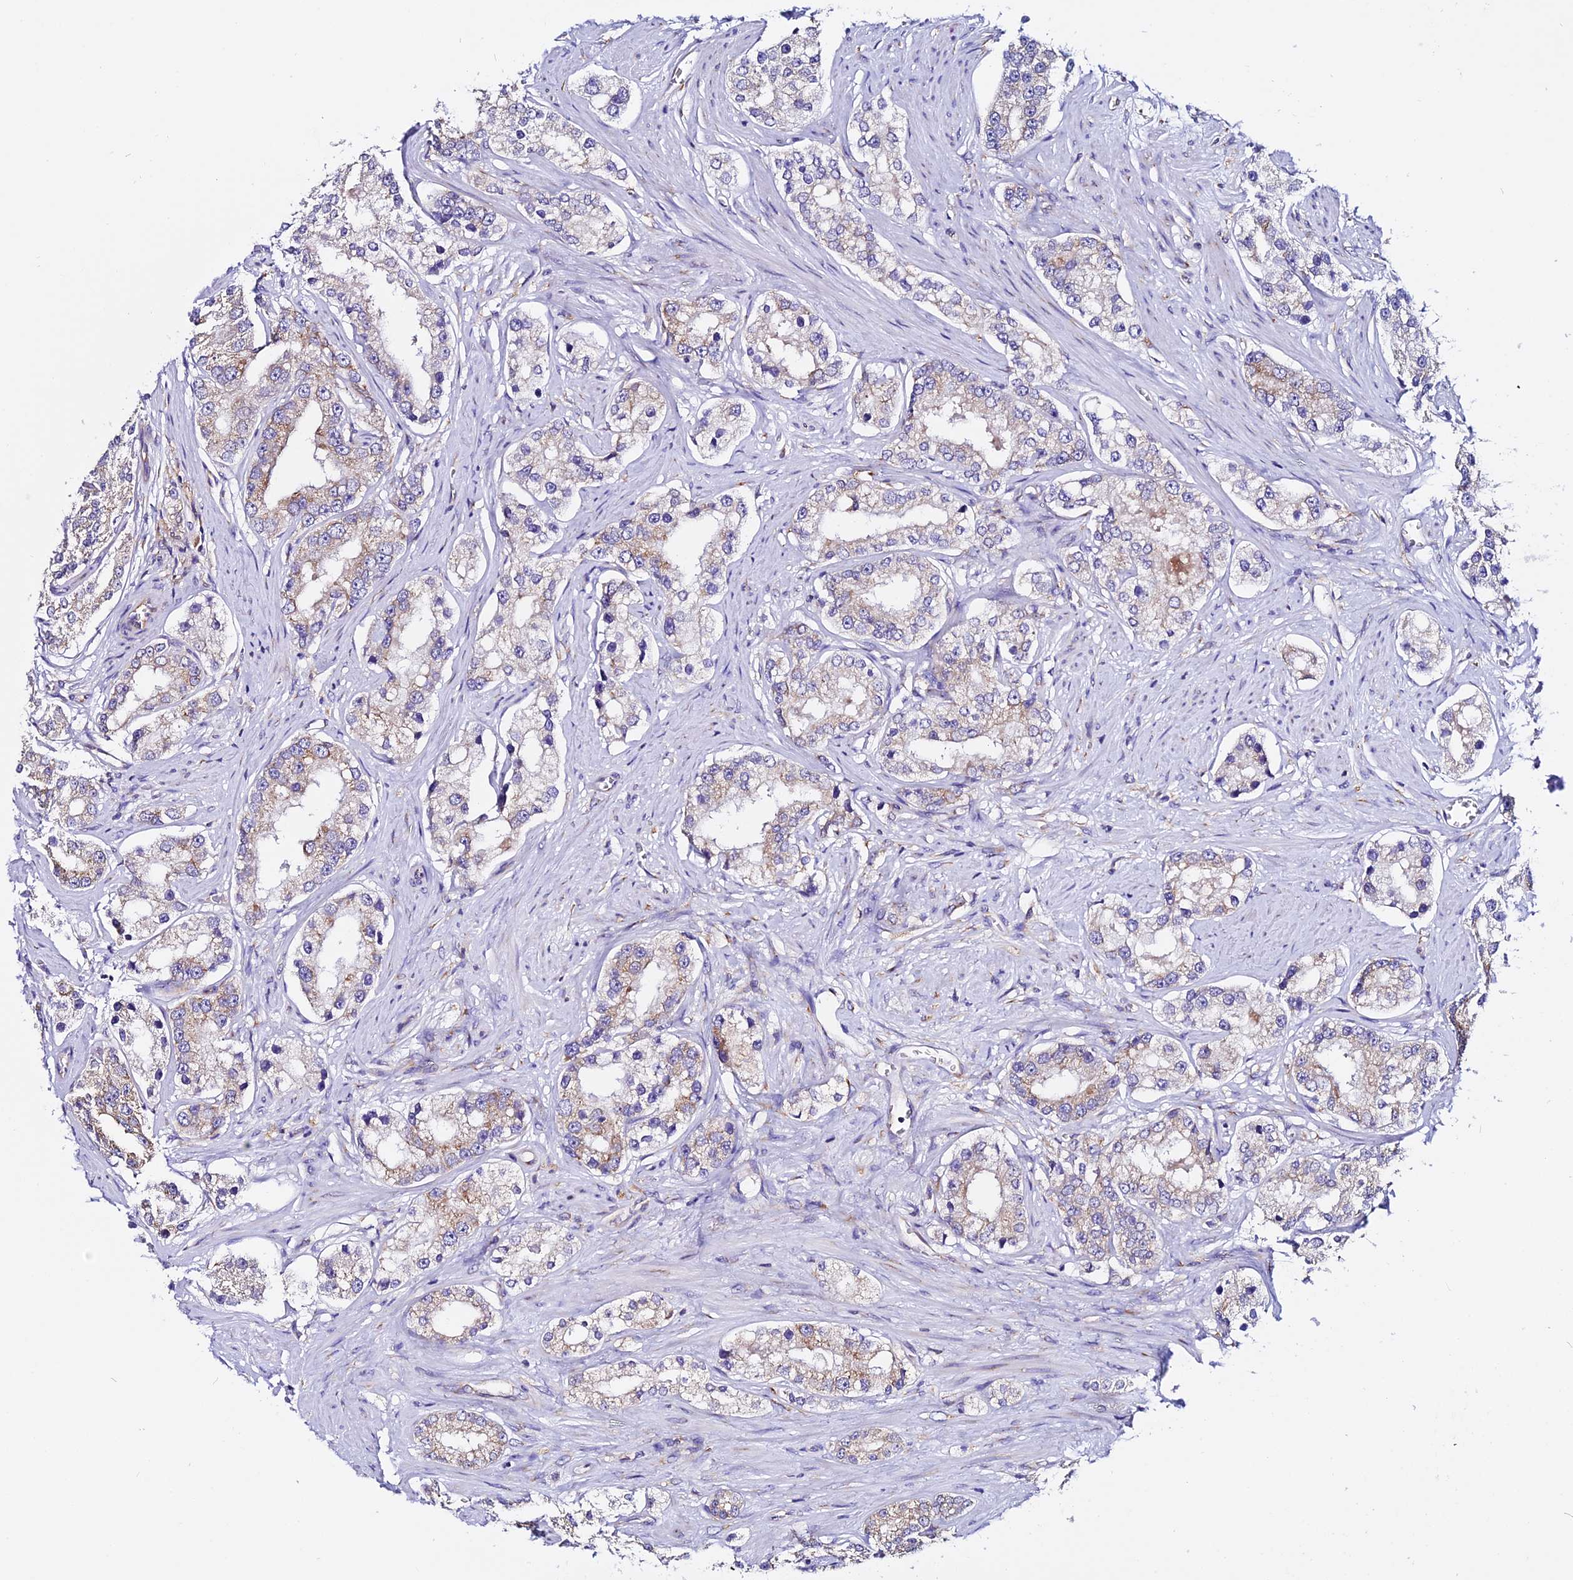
{"staining": {"intensity": "moderate", "quantity": "<25%", "location": "cytoplasmic/membranous"}, "tissue": "prostate cancer", "cell_type": "Tumor cells", "image_type": "cancer", "snomed": [{"axis": "morphology", "description": "Normal tissue, NOS"}, {"axis": "morphology", "description": "Adenocarcinoma, High grade"}, {"axis": "topography", "description": "Prostate"}], "caption": "Brown immunohistochemical staining in prostate cancer displays moderate cytoplasmic/membranous staining in approximately <25% of tumor cells.", "gene": "EEF1G", "patient": {"sex": "male", "age": 83}}